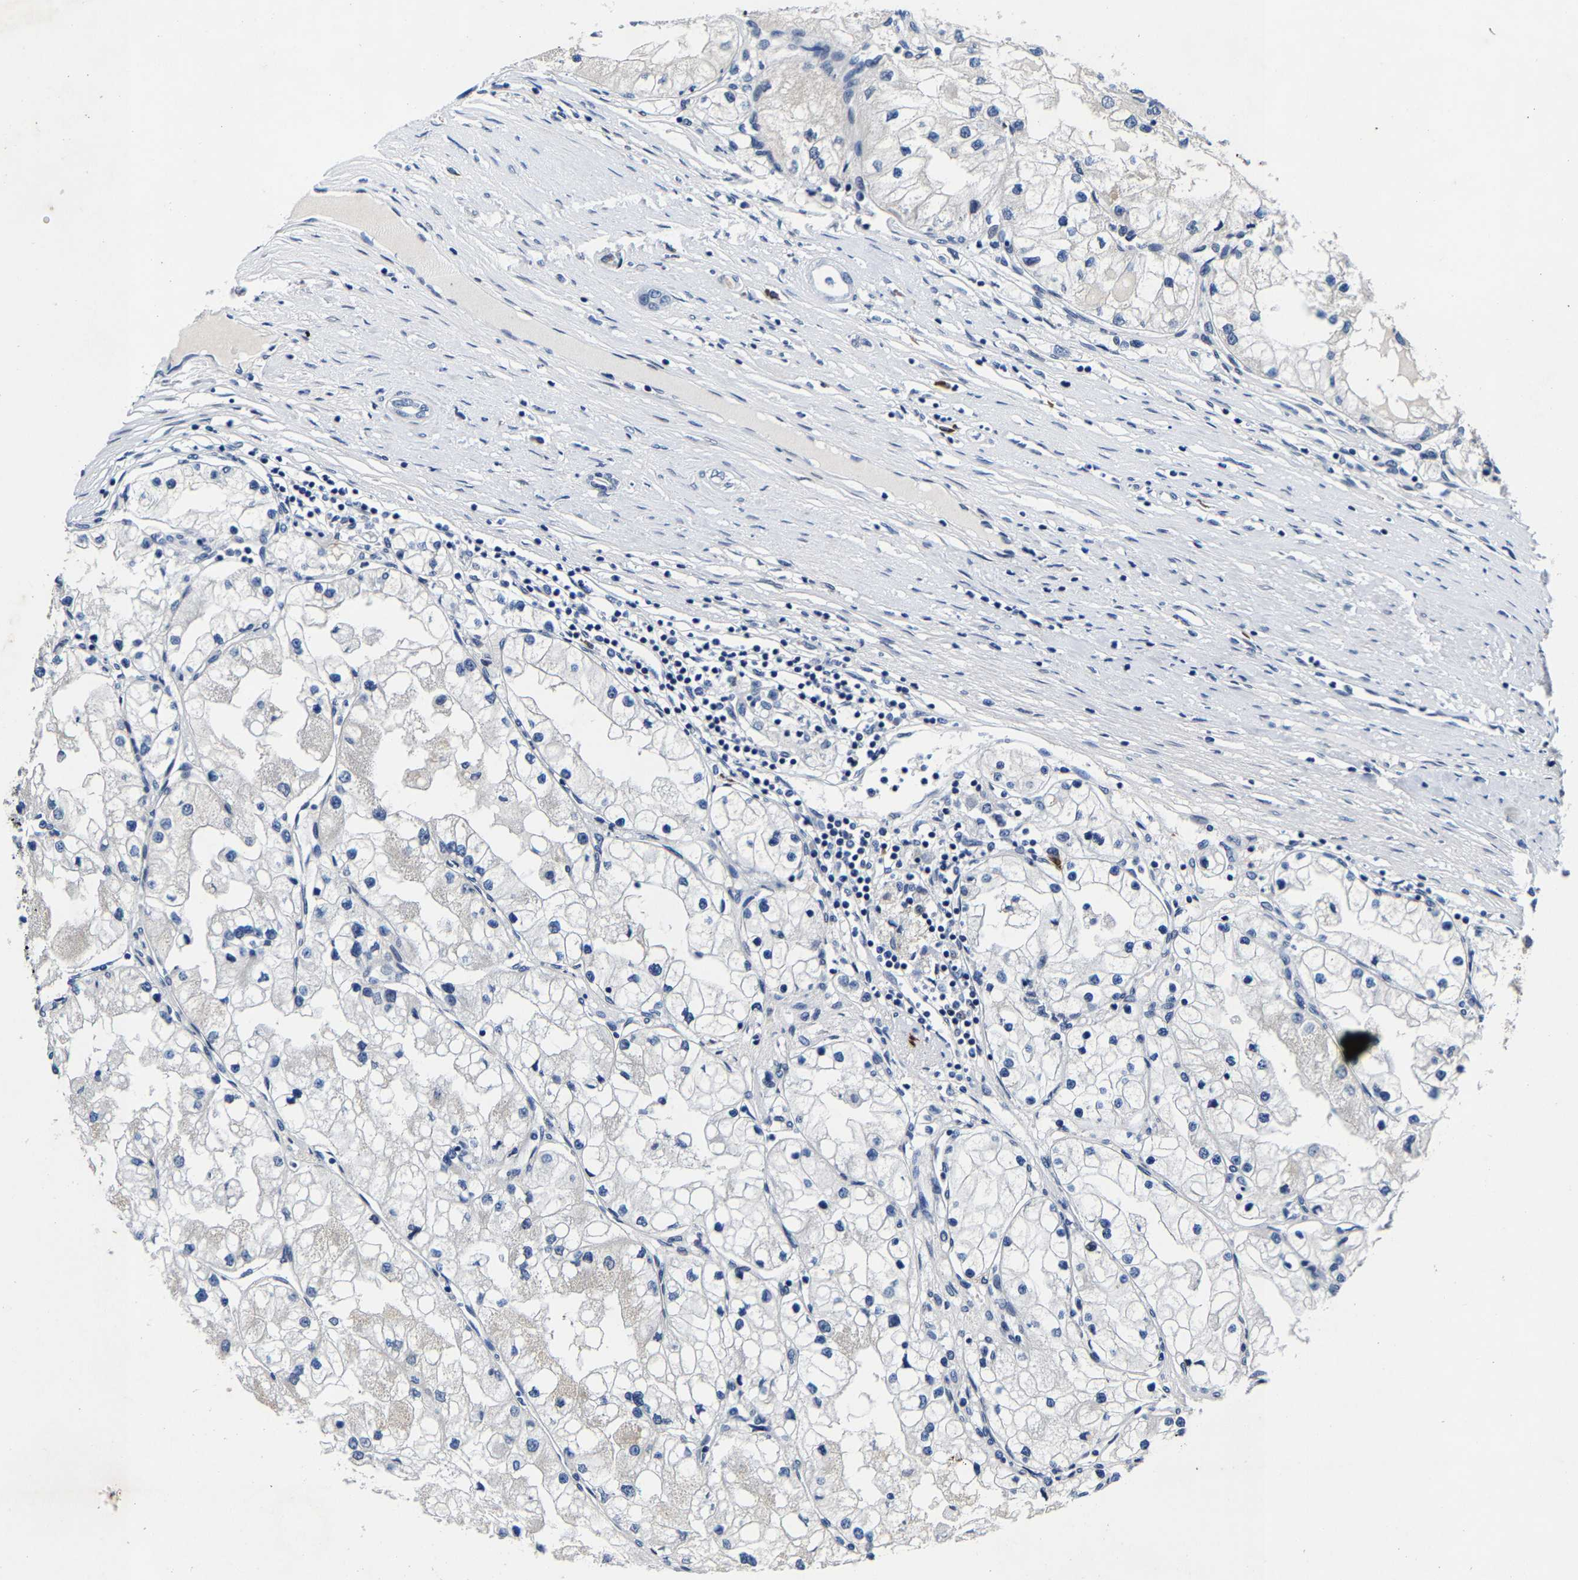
{"staining": {"intensity": "negative", "quantity": "none", "location": "none"}, "tissue": "renal cancer", "cell_type": "Tumor cells", "image_type": "cancer", "snomed": [{"axis": "morphology", "description": "Adenocarcinoma, NOS"}, {"axis": "topography", "description": "Kidney"}], "caption": "High power microscopy photomicrograph of an immunohistochemistry (IHC) histopathology image of renal cancer, revealing no significant positivity in tumor cells. (Immunohistochemistry (ihc), brightfield microscopy, high magnification).", "gene": "UBN2", "patient": {"sex": "male", "age": 68}}